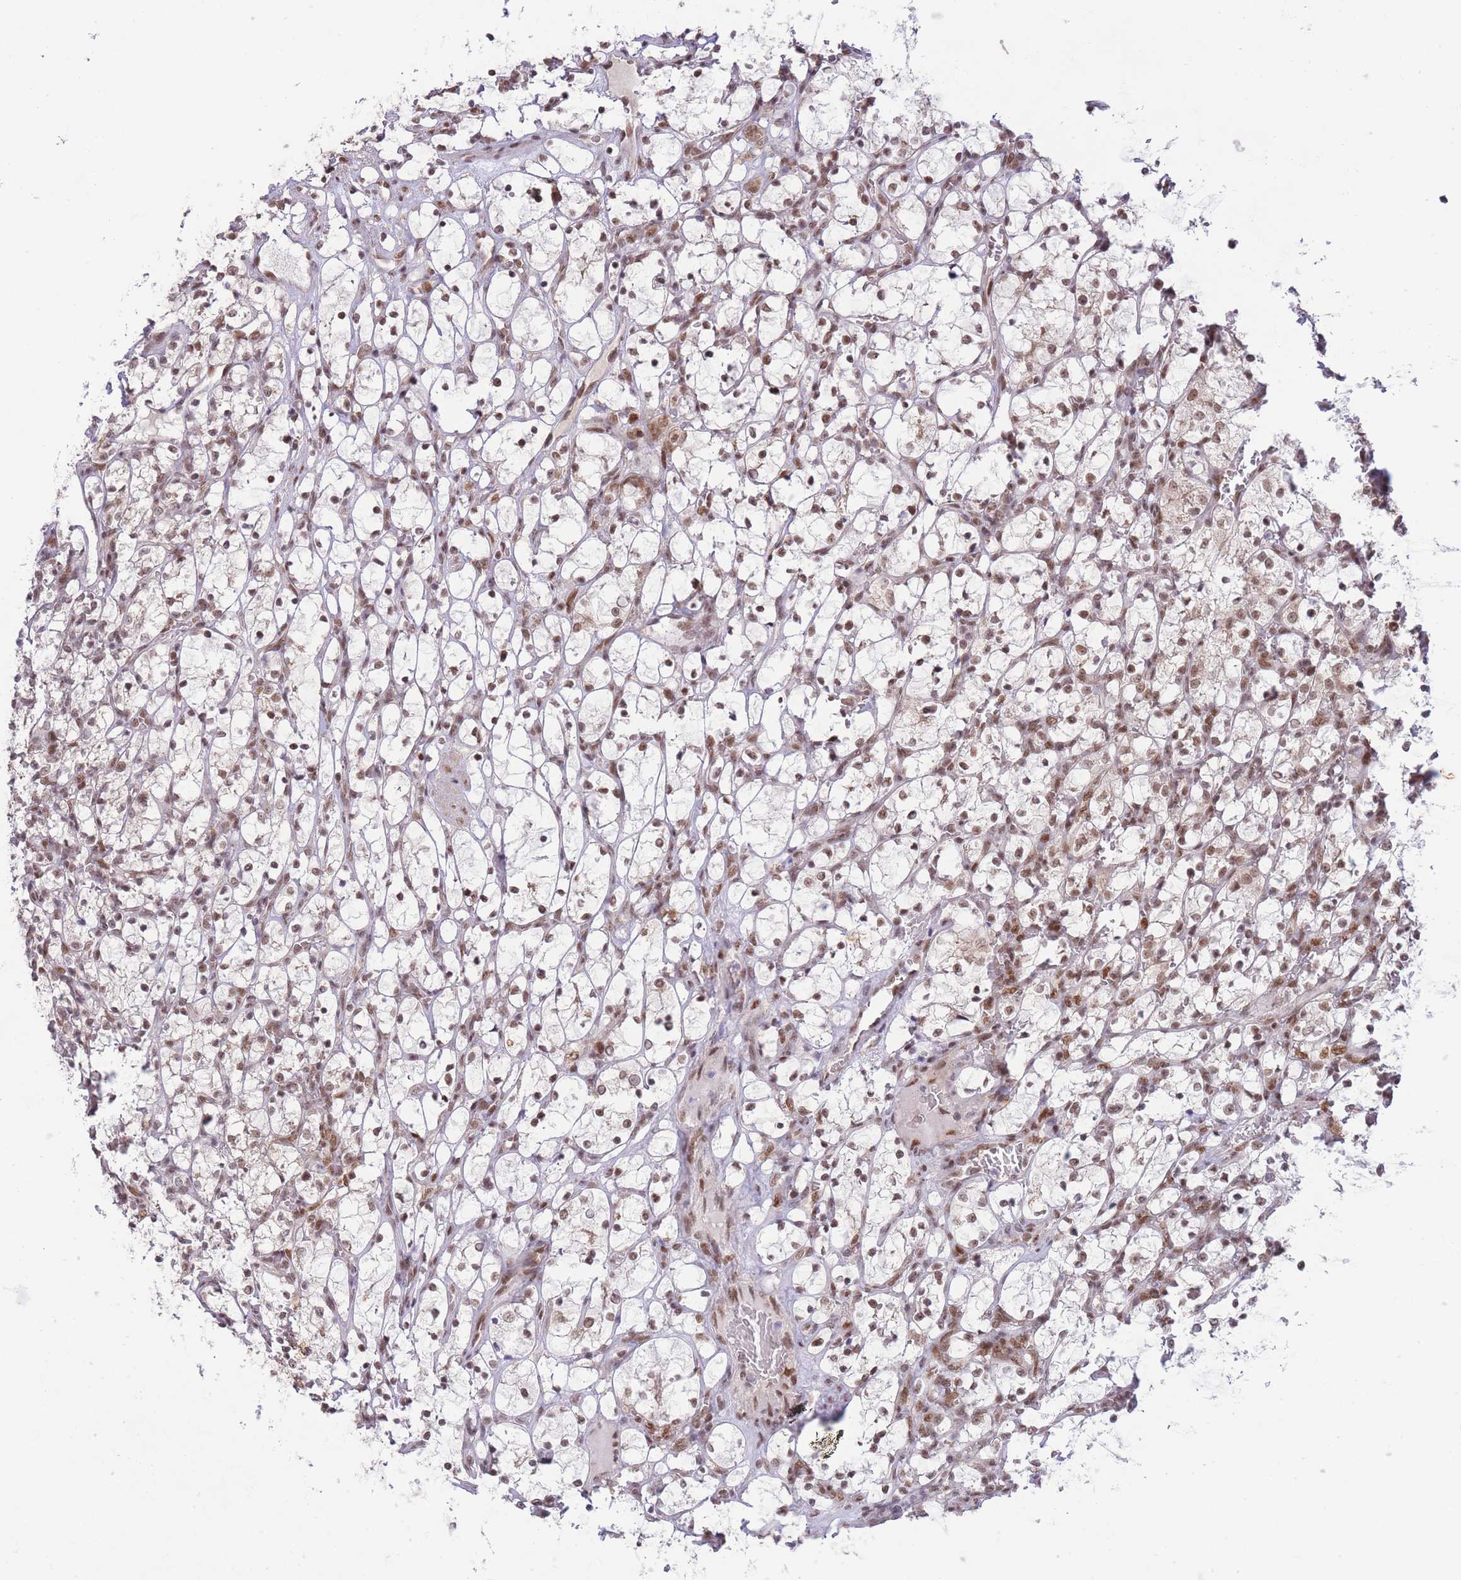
{"staining": {"intensity": "moderate", "quantity": ">75%", "location": "nuclear"}, "tissue": "renal cancer", "cell_type": "Tumor cells", "image_type": "cancer", "snomed": [{"axis": "morphology", "description": "Adenocarcinoma, NOS"}, {"axis": "topography", "description": "Kidney"}], "caption": "Immunohistochemistry photomicrograph of neoplastic tissue: human renal adenocarcinoma stained using immunohistochemistry shows medium levels of moderate protein expression localized specifically in the nuclear of tumor cells, appearing as a nuclear brown color.", "gene": "CARD8", "patient": {"sex": "female", "age": 69}}